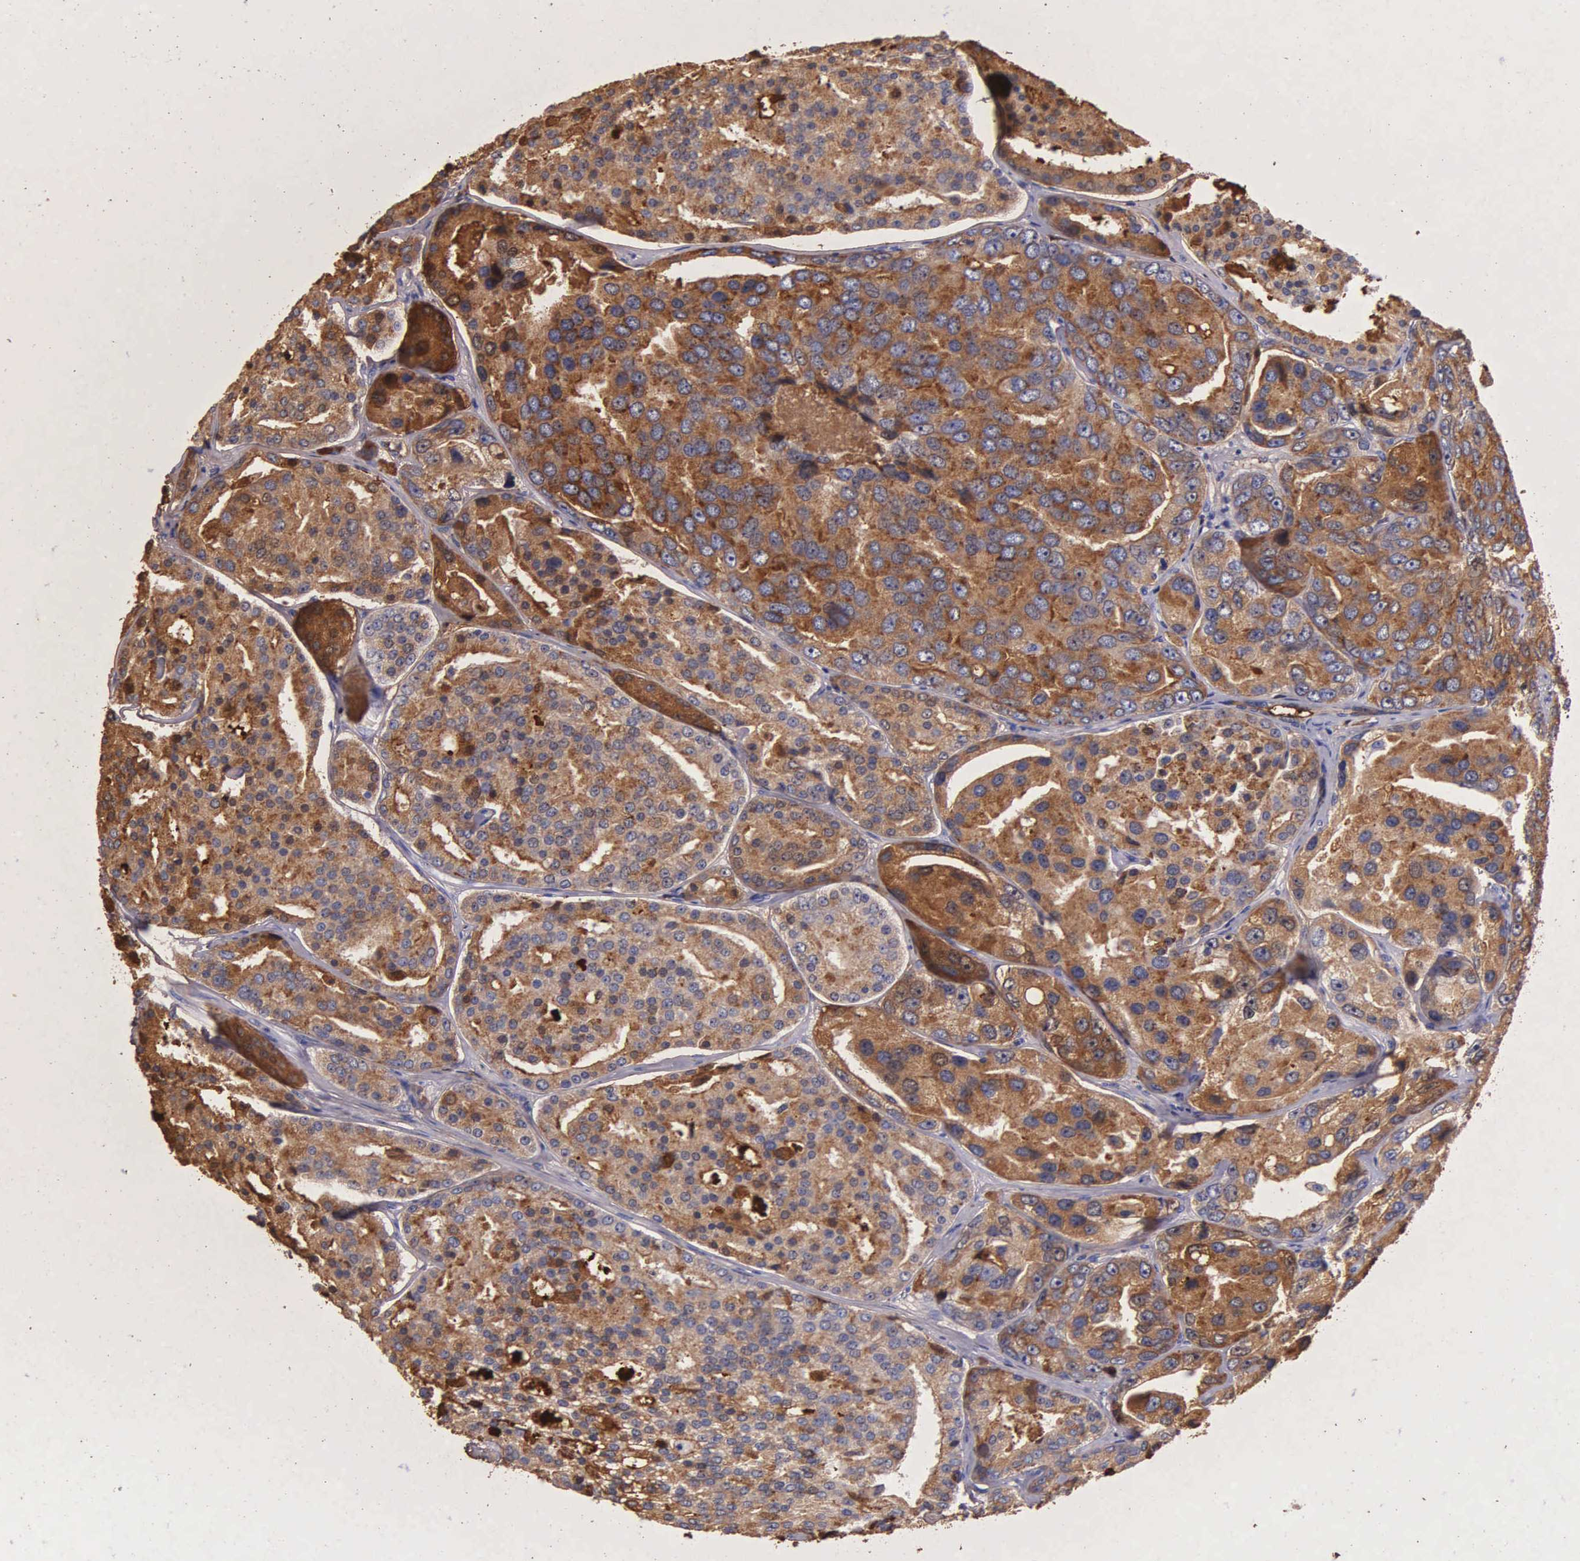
{"staining": {"intensity": "strong", "quantity": ">75%", "location": "cytoplasmic/membranous"}, "tissue": "prostate cancer", "cell_type": "Tumor cells", "image_type": "cancer", "snomed": [{"axis": "morphology", "description": "Adenocarcinoma, High grade"}, {"axis": "topography", "description": "Prostate"}], "caption": "Immunohistochemistry micrograph of prostate adenocarcinoma (high-grade) stained for a protein (brown), which reveals high levels of strong cytoplasmic/membranous positivity in about >75% of tumor cells.", "gene": "KLK3", "patient": {"sex": "male", "age": 64}}